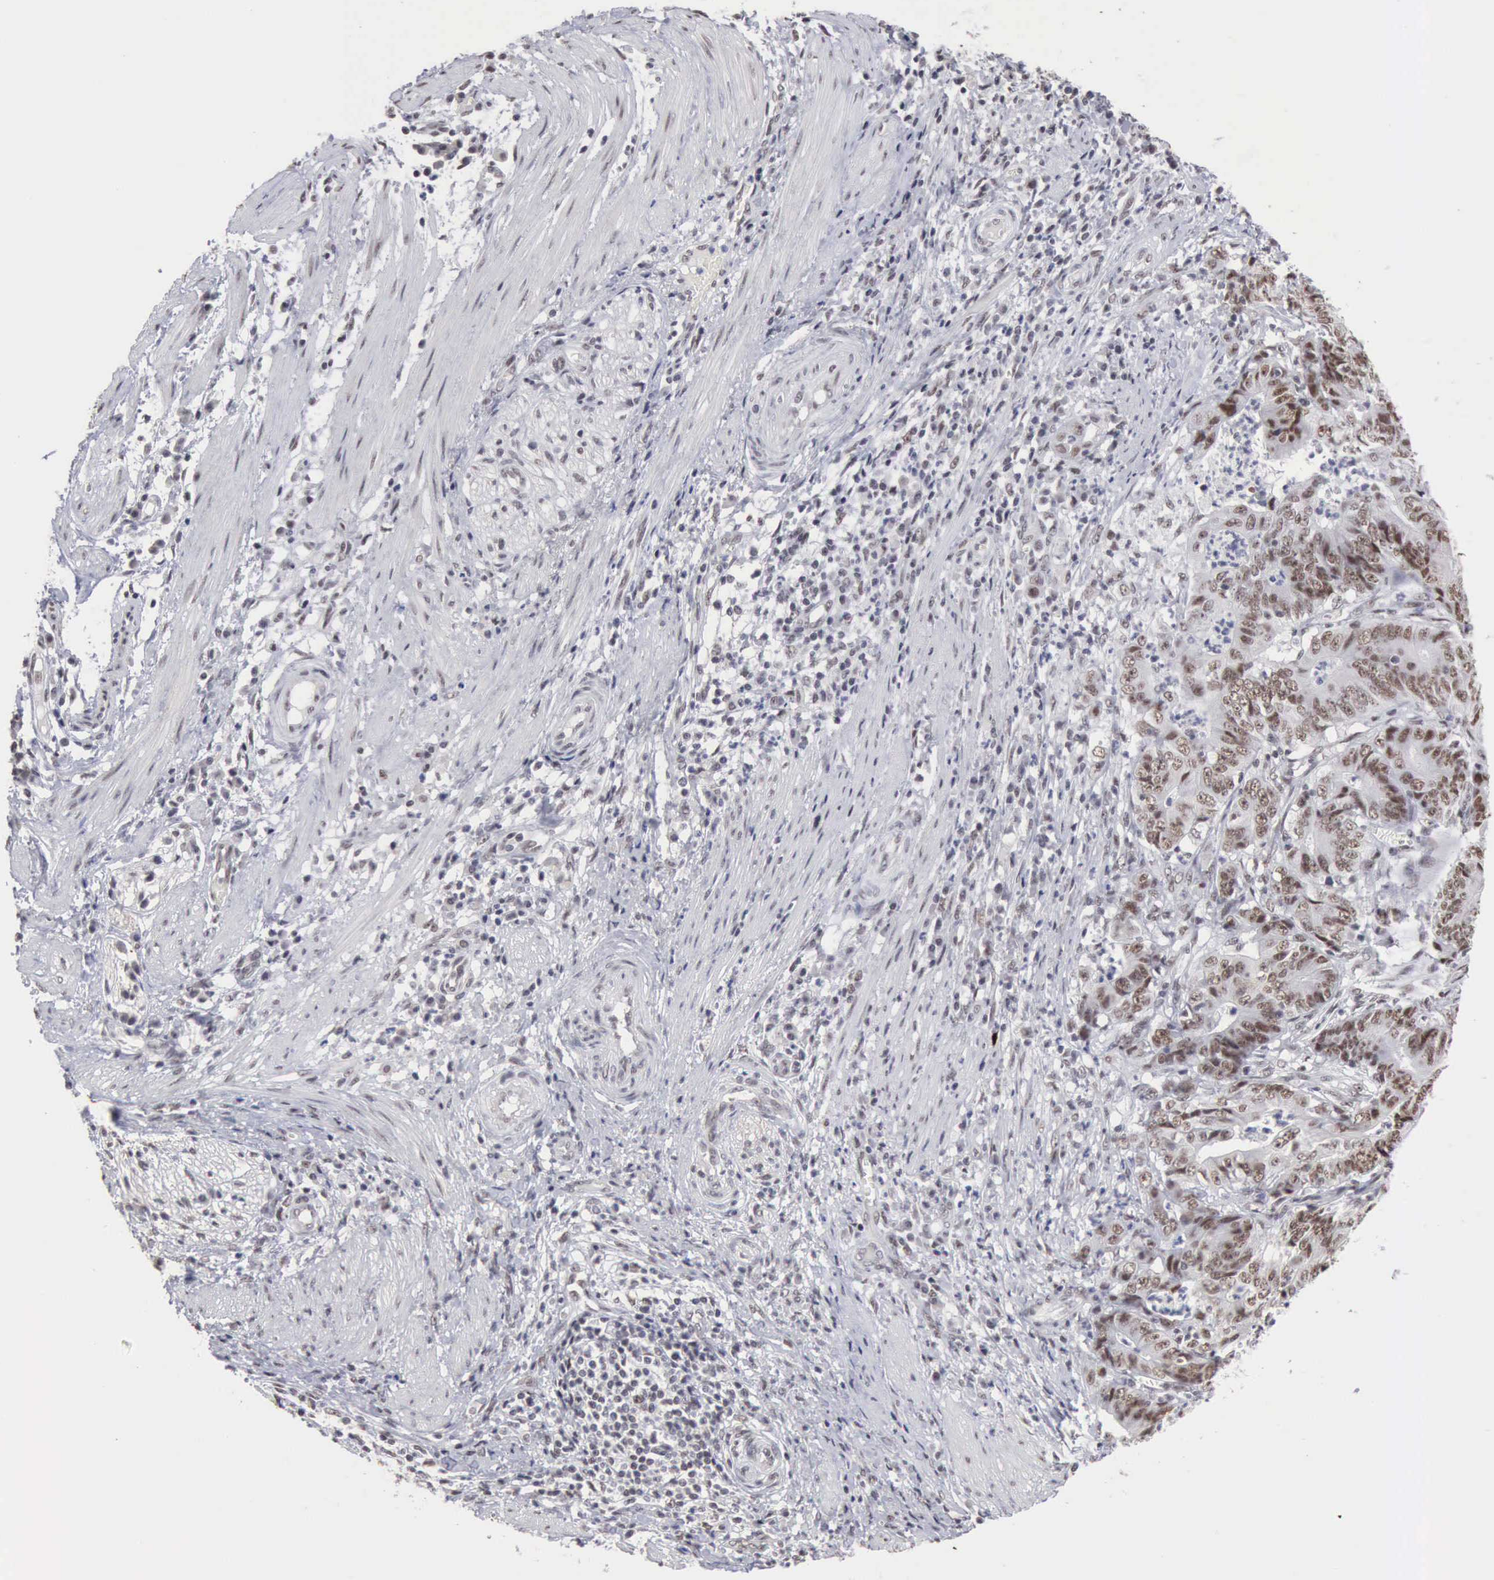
{"staining": {"intensity": "moderate", "quantity": ">75%", "location": "nuclear"}, "tissue": "stomach cancer", "cell_type": "Tumor cells", "image_type": "cancer", "snomed": [{"axis": "morphology", "description": "Adenocarcinoma, NOS"}, {"axis": "topography", "description": "Stomach, lower"}], "caption": "Immunohistochemical staining of stomach cancer shows medium levels of moderate nuclear staining in about >75% of tumor cells.", "gene": "TAF1", "patient": {"sex": "female", "age": 86}}